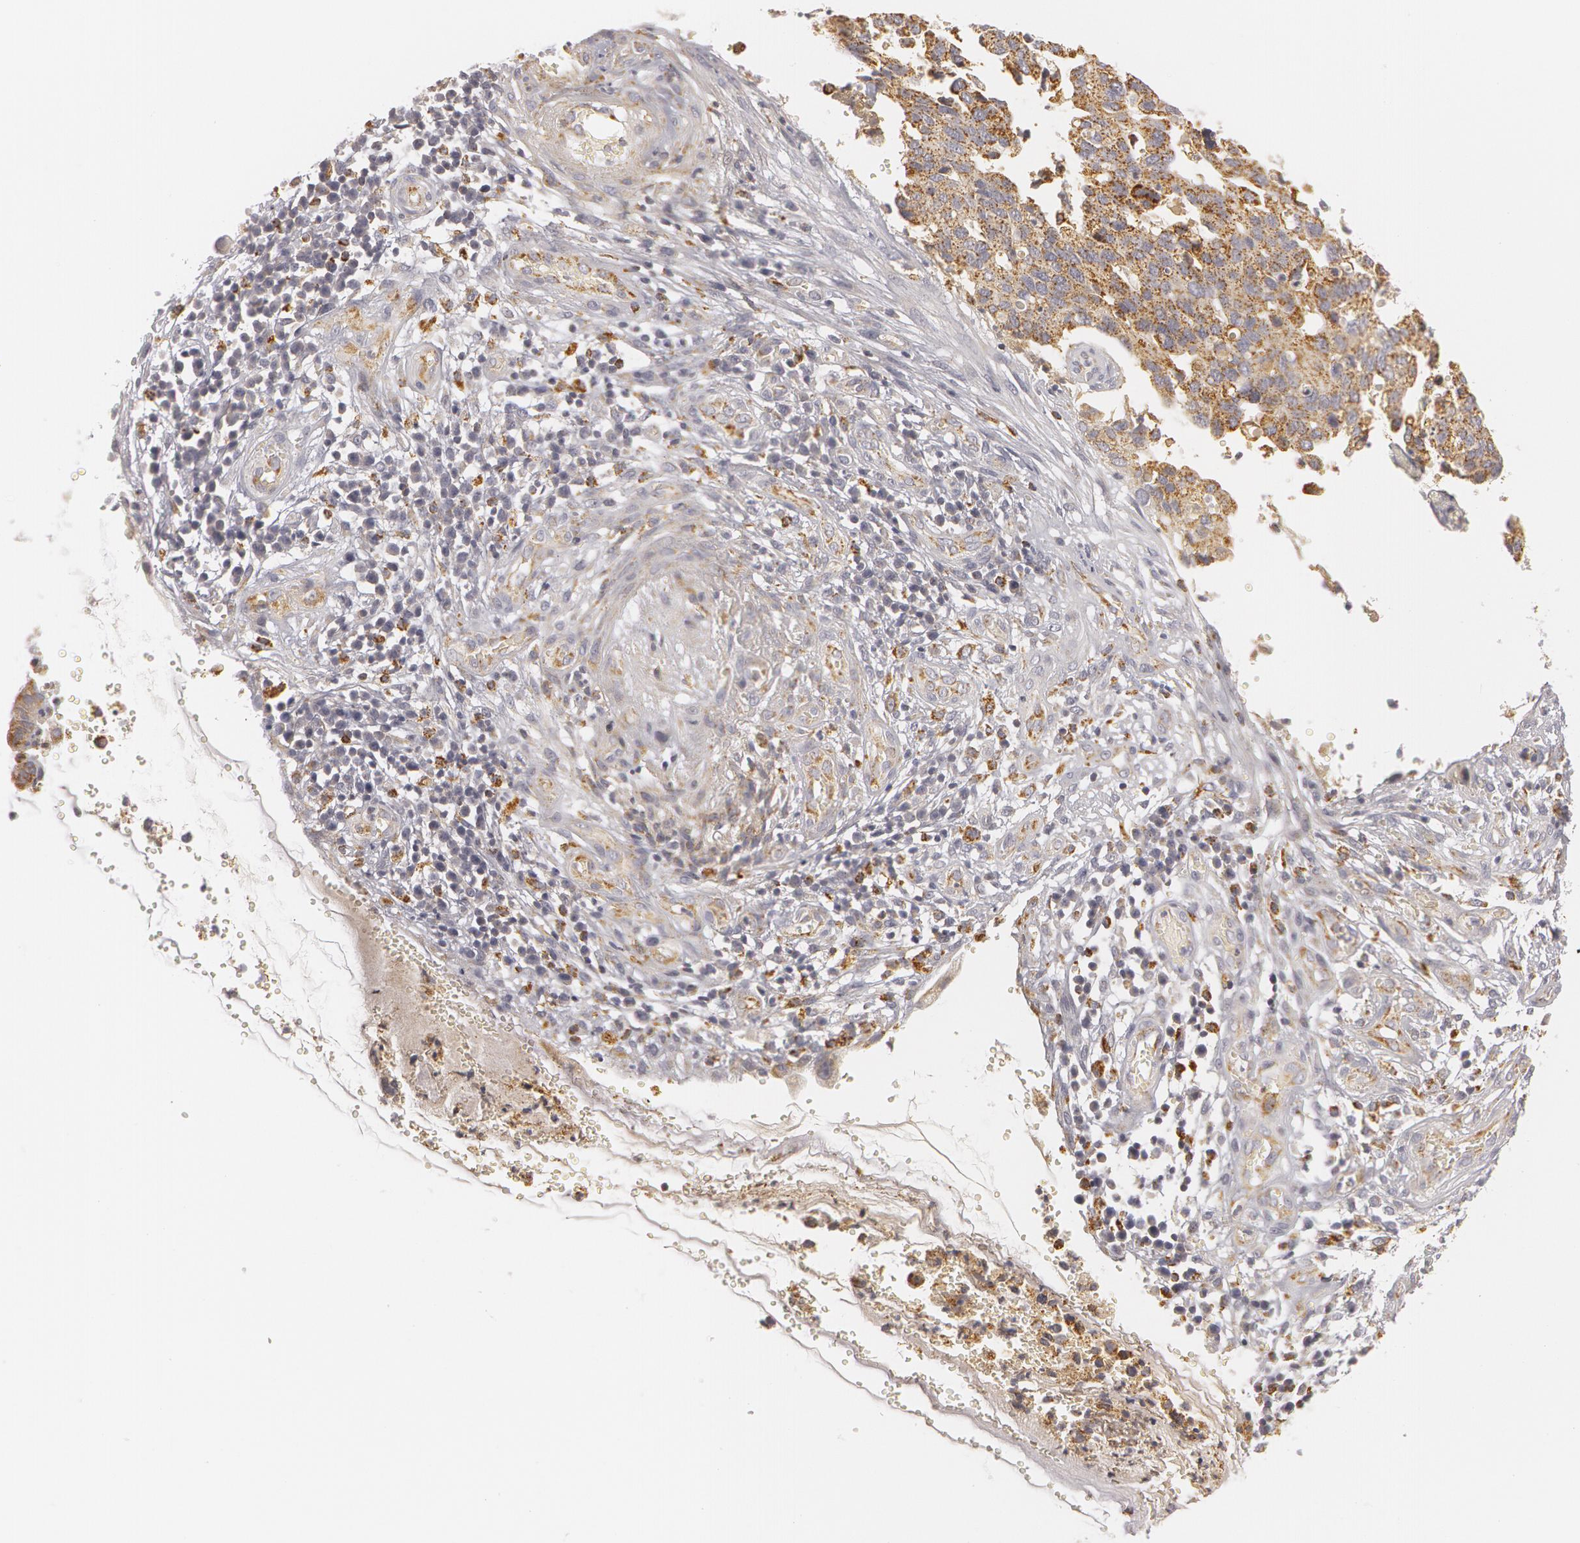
{"staining": {"intensity": "weak", "quantity": ">75%", "location": "cytoplasmic/membranous"}, "tissue": "cervical cancer", "cell_type": "Tumor cells", "image_type": "cancer", "snomed": [{"axis": "morphology", "description": "Normal tissue, NOS"}, {"axis": "morphology", "description": "Squamous cell carcinoma, NOS"}, {"axis": "topography", "description": "Cervix"}], "caption": "Immunohistochemical staining of human cervical squamous cell carcinoma reveals low levels of weak cytoplasmic/membranous staining in about >75% of tumor cells.", "gene": "C7", "patient": {"sex": "female", "age": 45}}